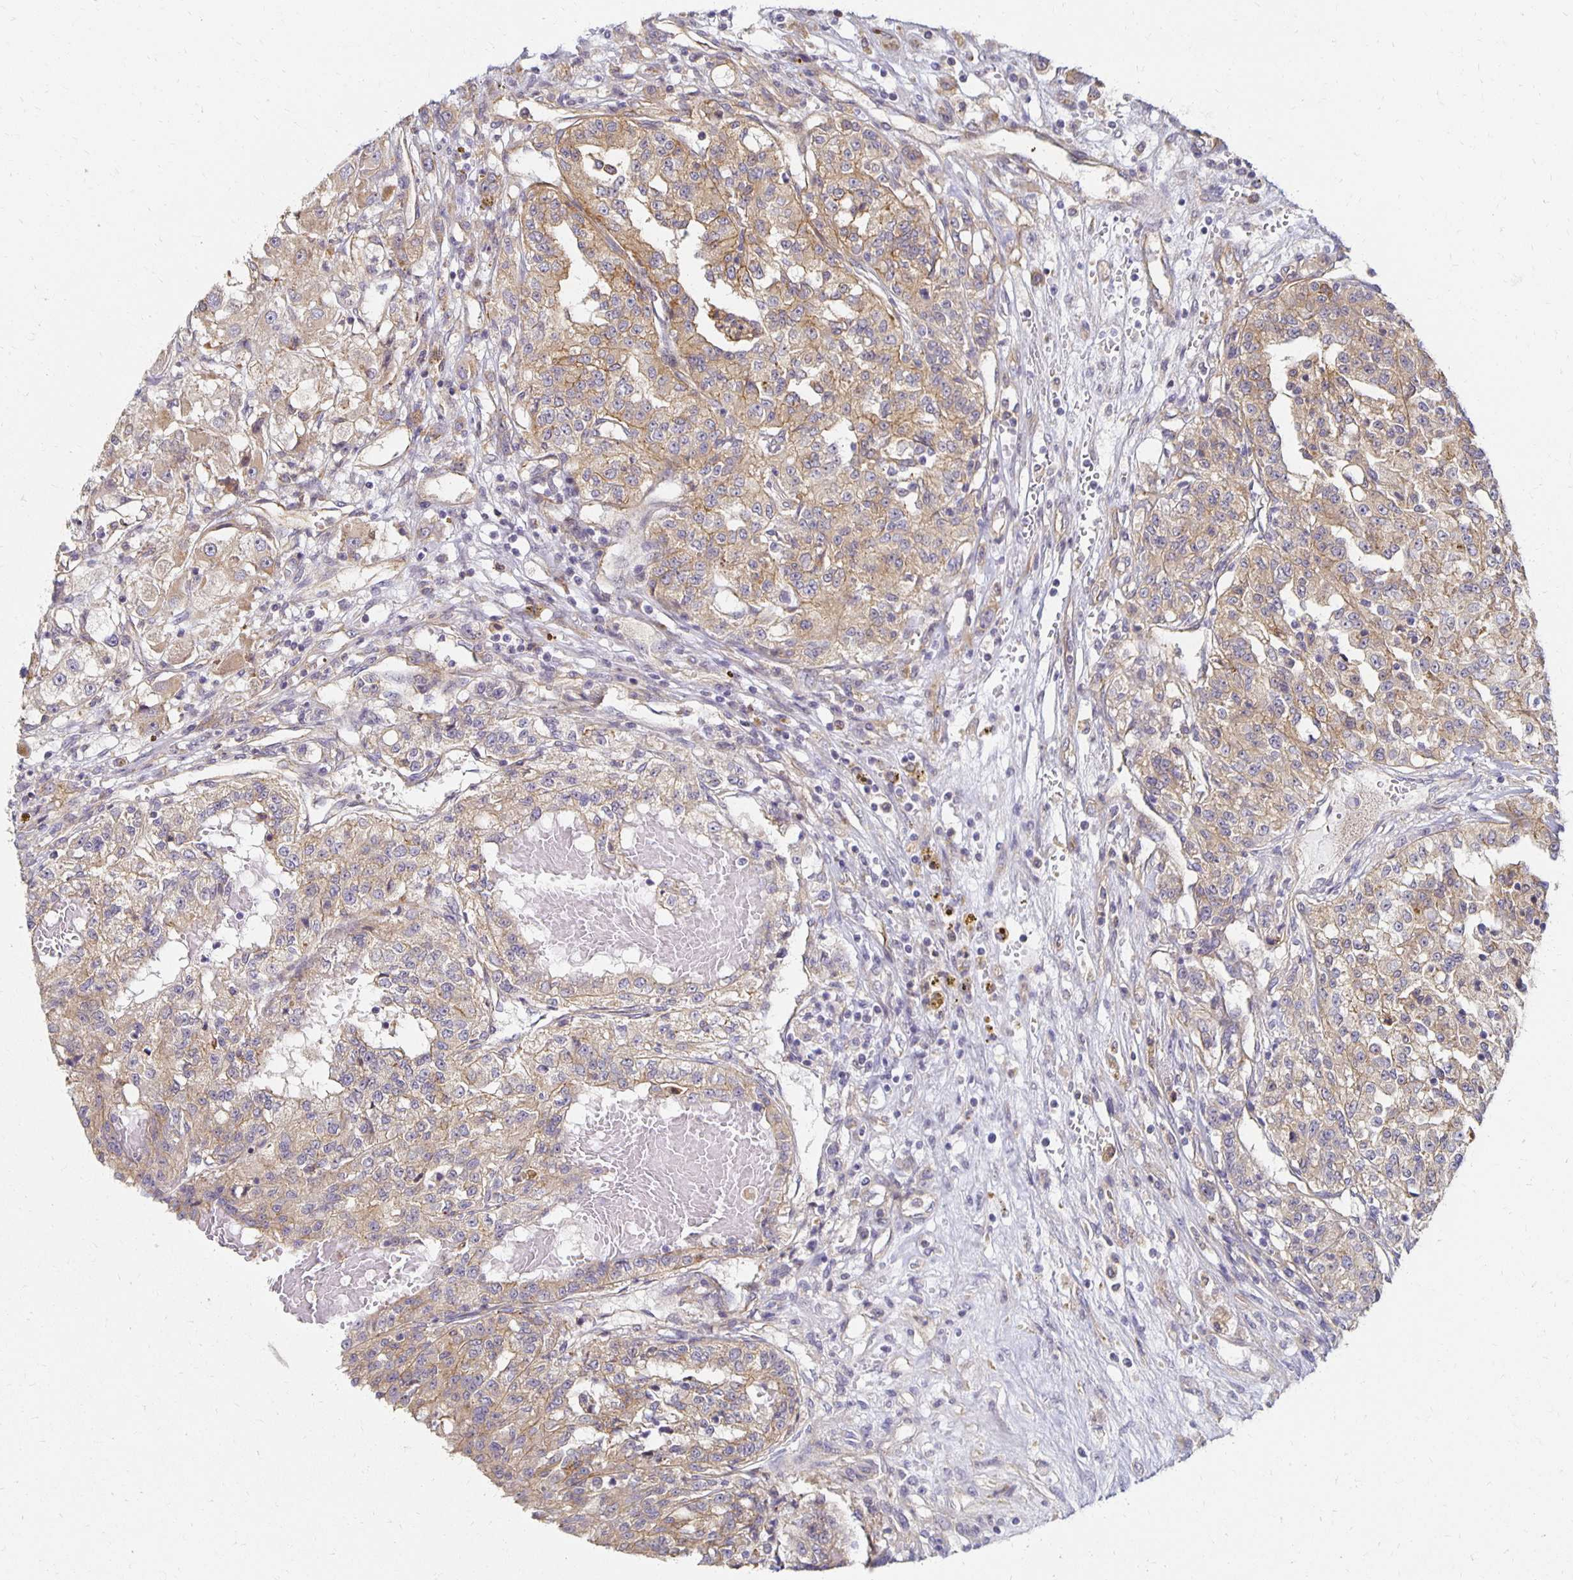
{"staining": {"intensity": "moderate", "quantity": ">75%", "location": "cytoplasmic/membranous"}, "tissue": "renal cancer", "cell_type": "Tumor cells", "image_type": "cancer", "snomed": [{"axis": "morphology", "description": "Adenocarcinoma, NOS"}, {"axis": "topography", "description": "Kidney"}], "caption": "DAB (3,3'-diaminobenzidine) immunohistochemical staining of renal adenocarcinoma reveals moderate cytoplasmic/membranous protein expression in about >75% of tumor cells. Using DAB (brown) and hematoxylin (blue) stains, captured at high magnification using brightfield microscopy.", "gene": "SORL1", "patient": {"sex": "female", "age": 63}}